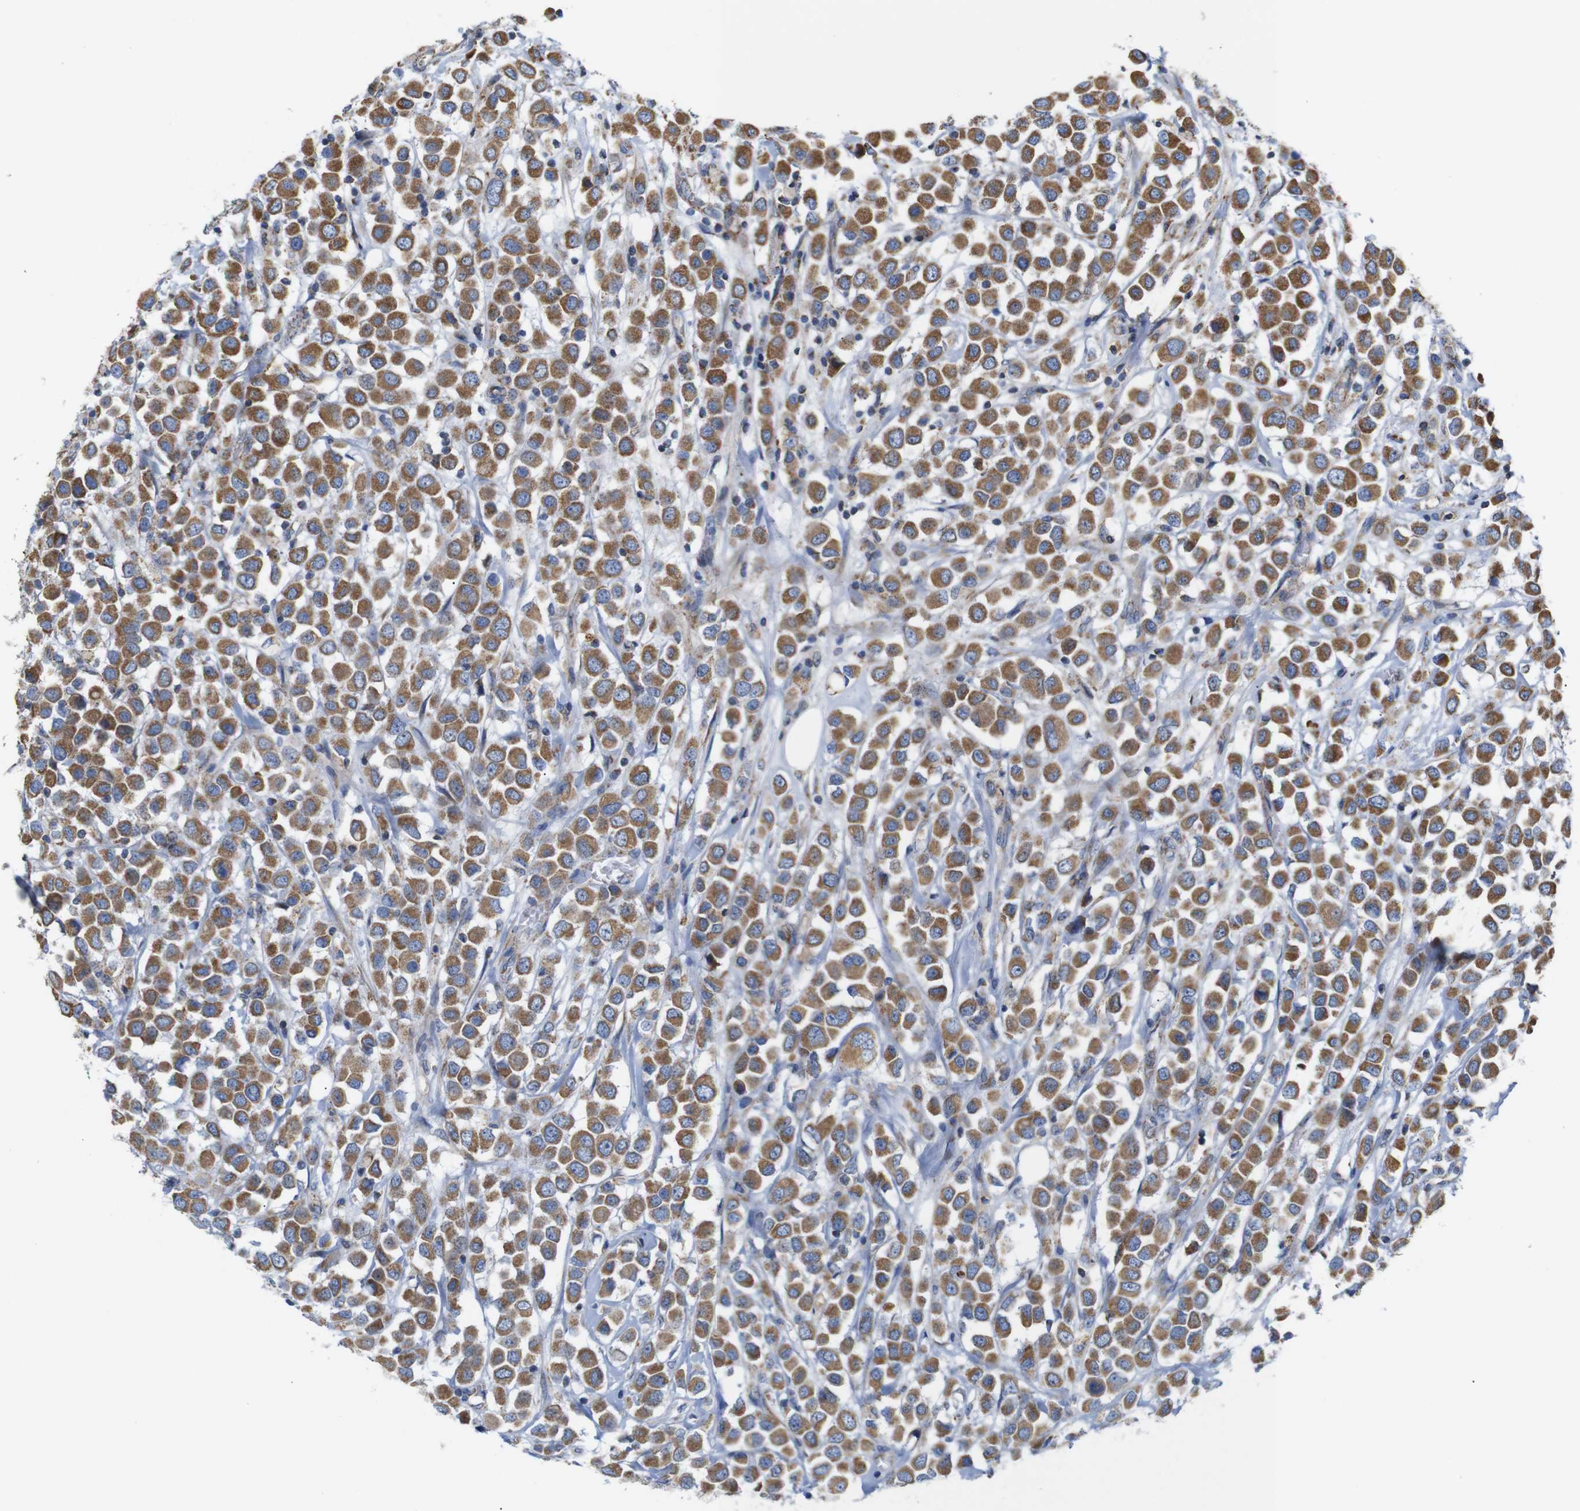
{"staining": {"intensity": "moderate", "quantity": ">75%", "location": "cytoplasmic/membranous"}, "tissue": "breast cancer", "cell_type": "Tumor cells", "image_type": "cancer", "snomed": [{"axis": "morphology", "description": "Duct carcinoma"}, {"axis": "topography", "description": "Breast"}], "caption": "Moderate cytoplasmic/membranous expression for a protein is seen in about >75% of tumor cells of breast cancer (invasive ductal carcinoma) using IHC.", "gene": "FAM171B", "patient": {"sex": "female", "age": 61}}